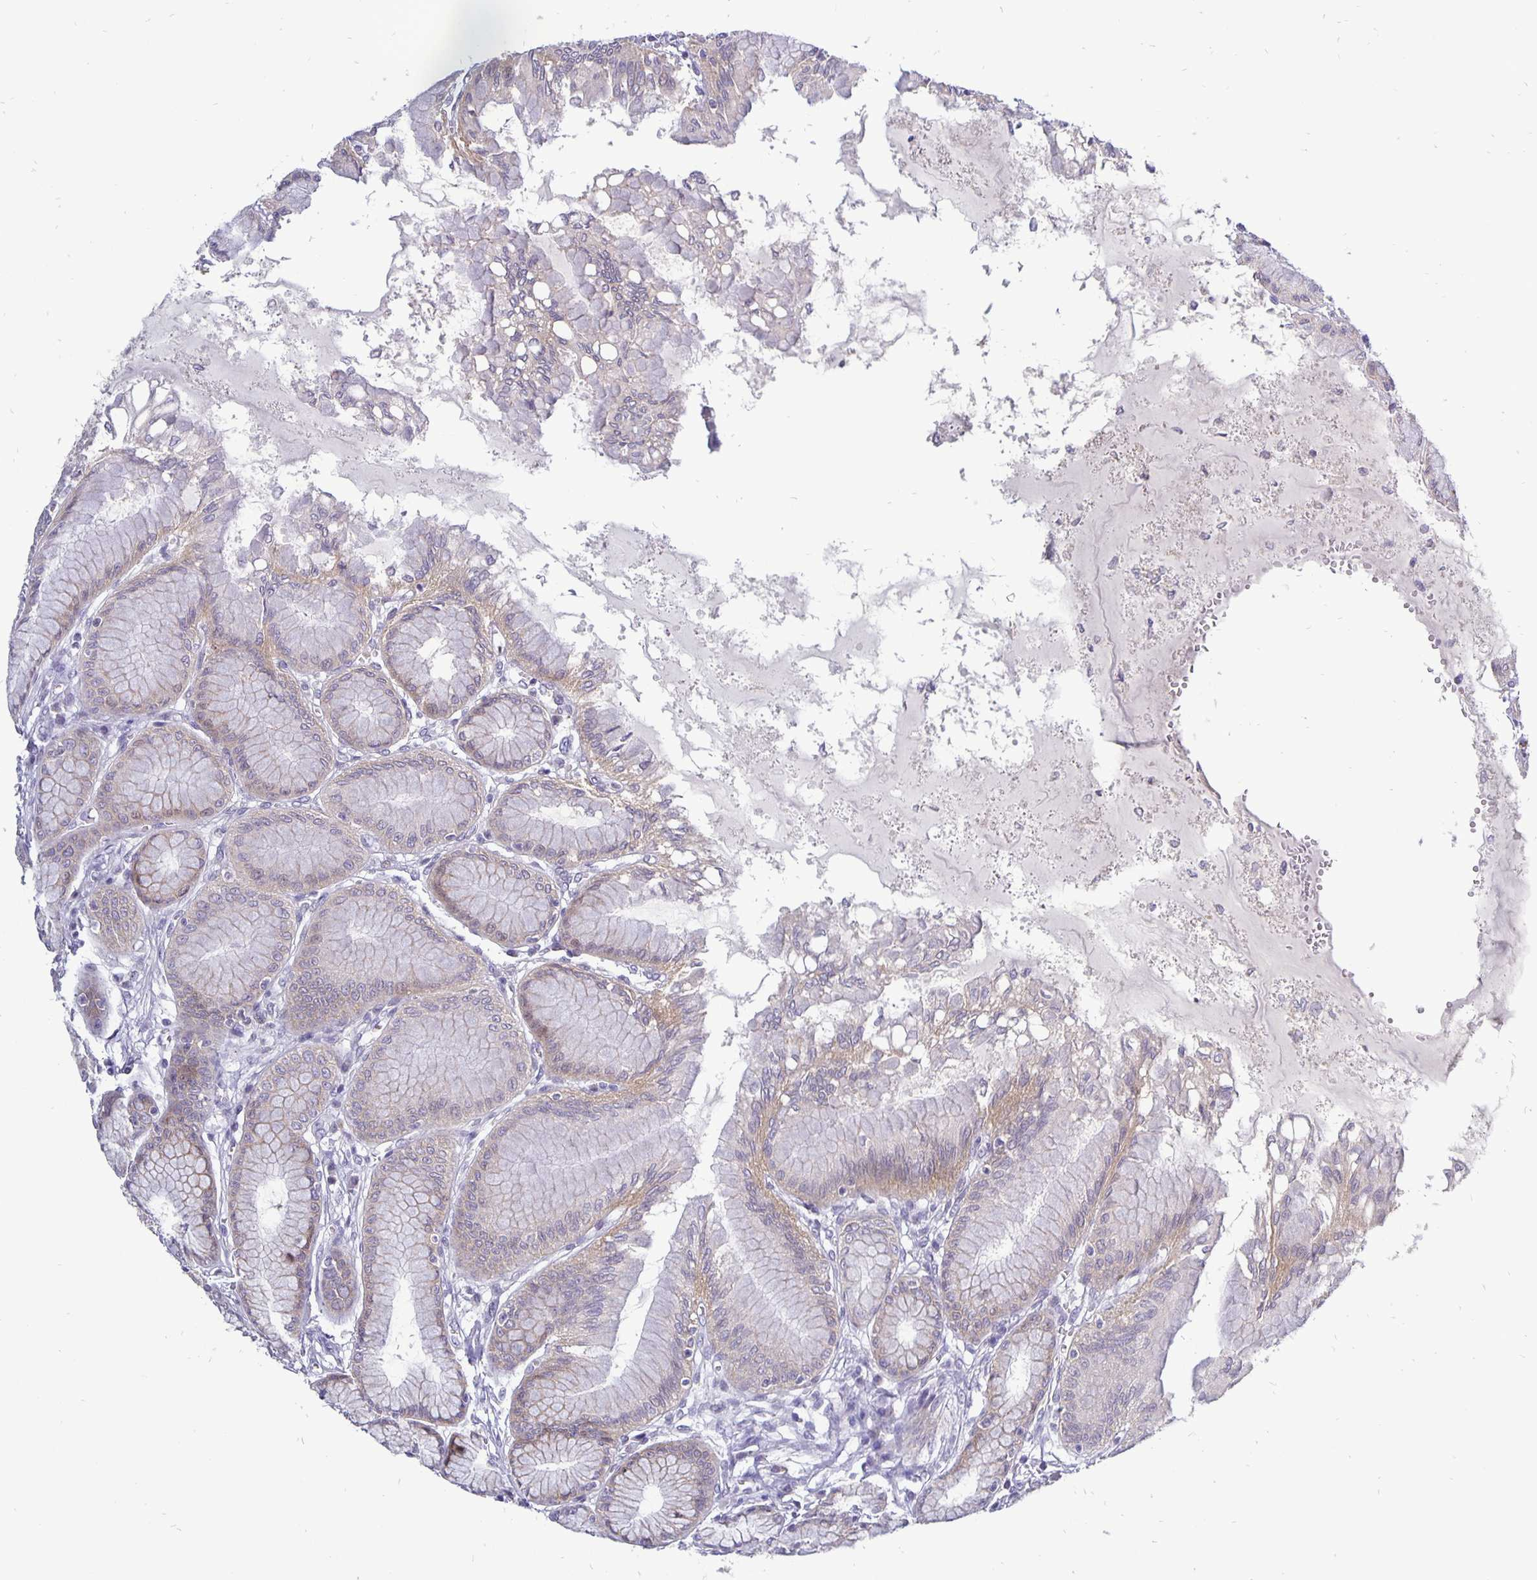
{"staining": {"intensity": "weak", "quantity": "<25%", "location": "cytoplasmic/membranous"}, "tissue": "stomach", "cell_type": "Glandular cells", "image_type": "normal", "snomed": [{"axis": "morphology", "description": "Normal tissue, NOS"}, {"axis": "topography", "description": "Stomach"}, {"axis": "topography", "description": "Stomach, lower"}], "caption": "High magnification brightfield microscopy of unremarkable stomach stained with DAB (brown) and counterstained with hematoxylin (blue): glandular cells show no significant expression.", "gene": "ERBB2", "patient": {"sex": "male", "age": 76}}